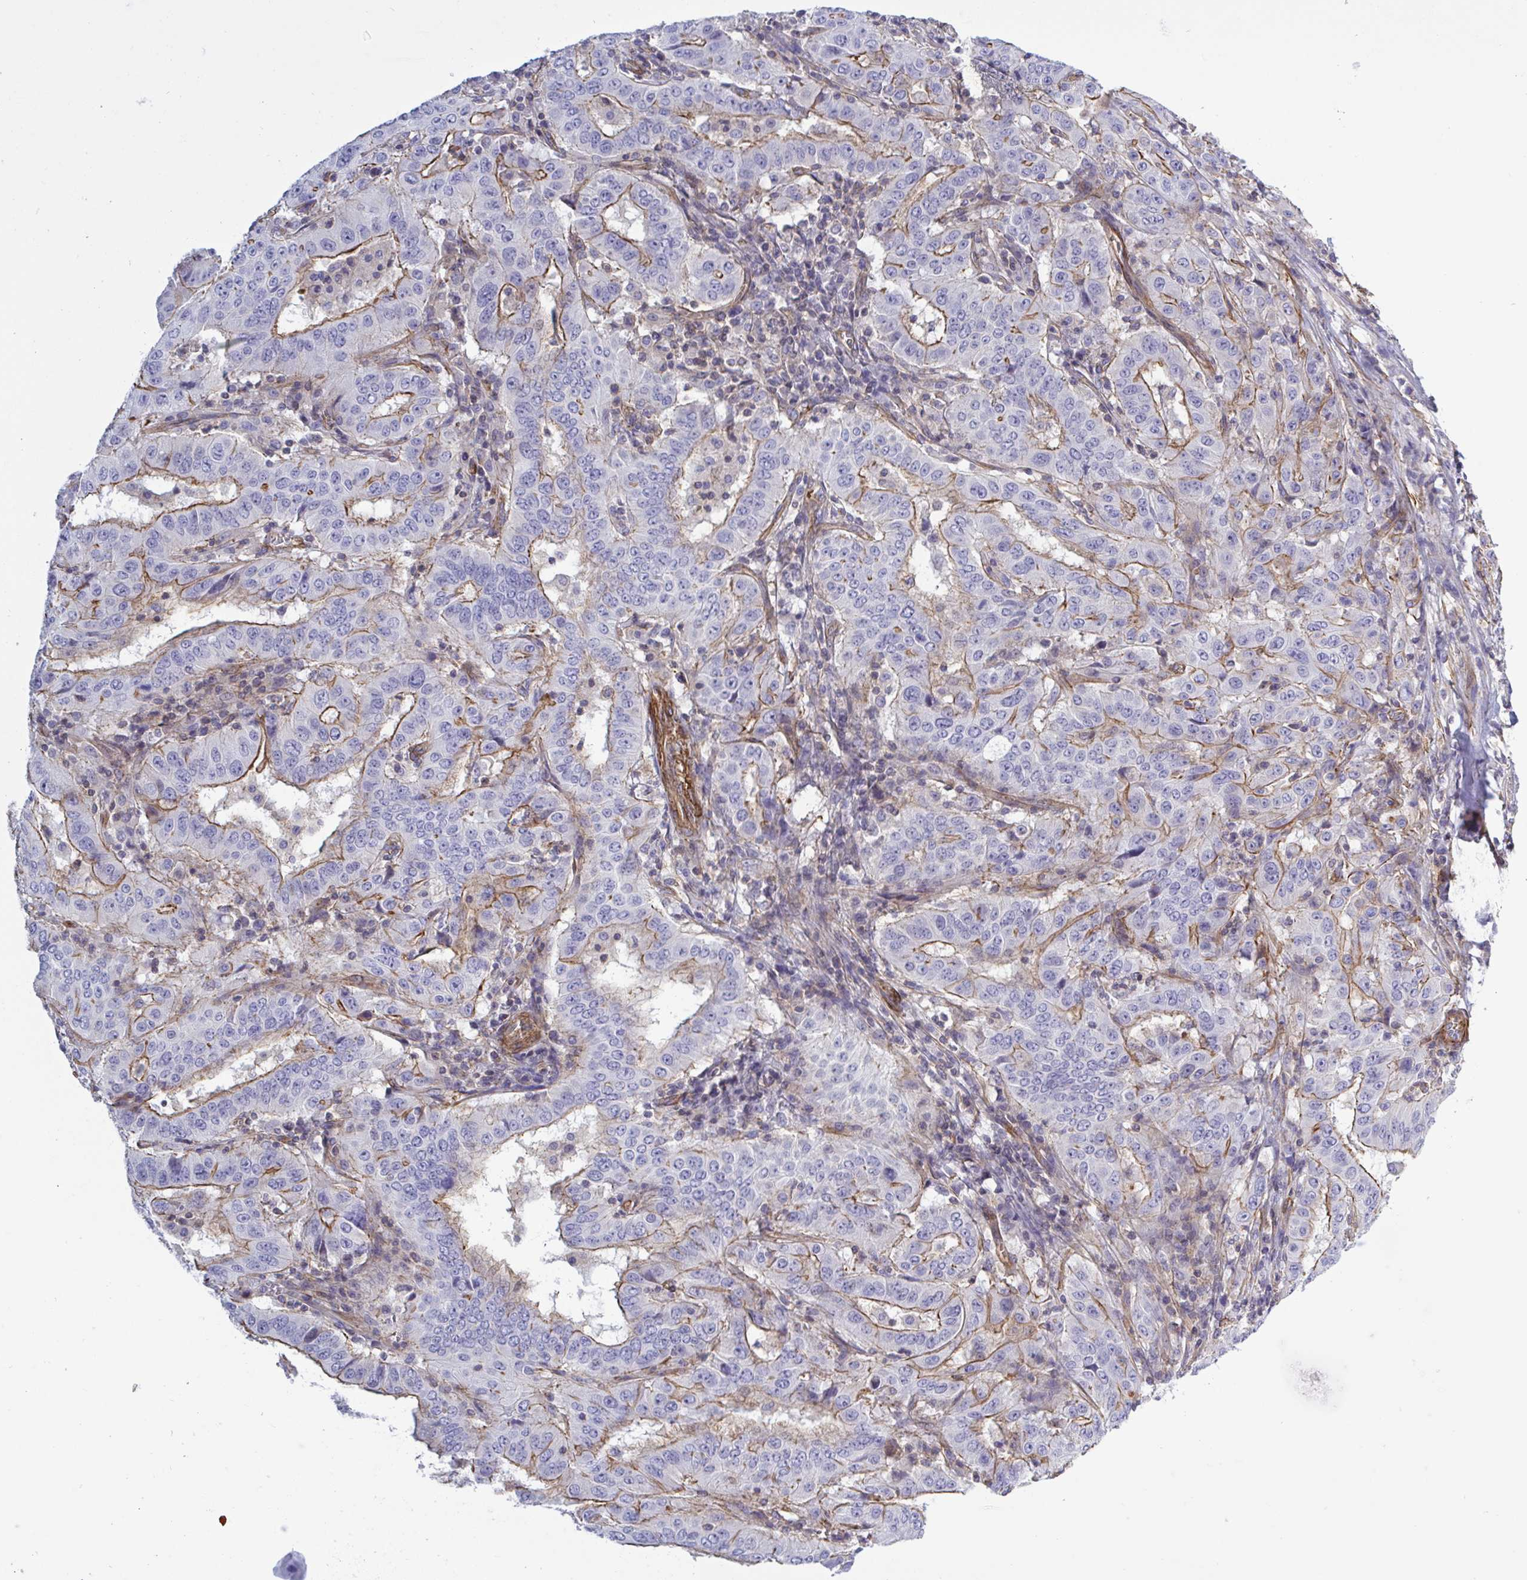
{"staining": {"intensity": "moderate", "quantity": "25%-75%", "location": "cytoplasmic/membranous"}, "tissue": "pancreatic cancer", "cell_type": "Tumor cells", "image_type": "cancer", "snomed": [{"axis": "morphology", "description": "Adenocarcinoma, NOS"}, {"axis": "topography", "description": "Pancreas"}], "caption": "Immunohistochemistry (IHC) of pancreatic cancer (adenocarcinoma) shows medium levels of moderate cytoplasmic/membranous positivity in about 25%-75% of tumor cells.", "gene": "SHISA7", "patient": {"sex": "male", "age": 63}}